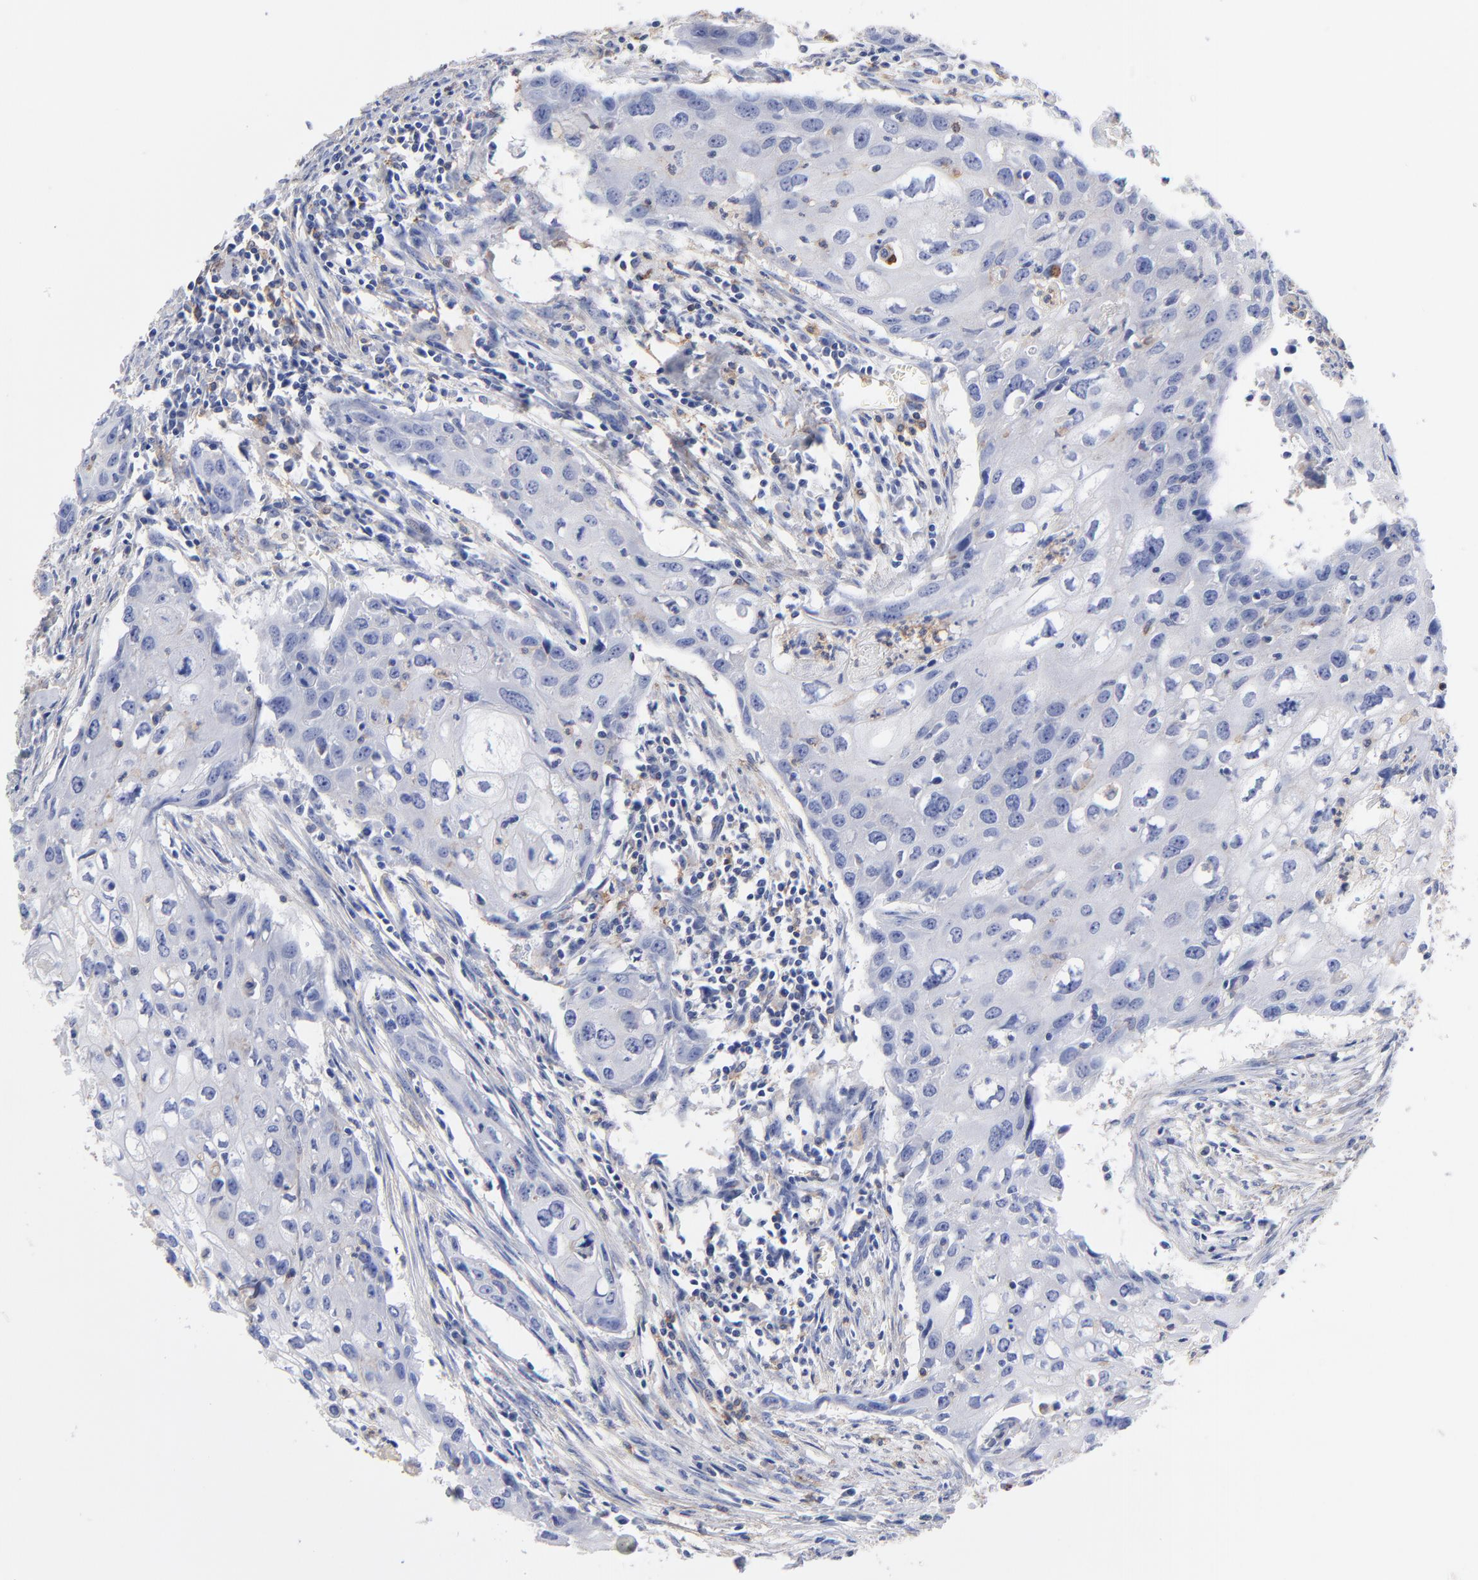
{"staining": {"intensity": "weak", "quantity": "<25%", "location": "cytoplasmic/membranous"}, "tissue": "urothelial cancer", "cell_type": "Tumor cells", "image_type": "cancer", "snomed": [{"axis": "morphology", "description": "Urothelial carcinoma, High grade"}, {"axis": "topography", "description": "Urinary bladder"}], "caption": "High power microscopy photomicrograph of an immunohistochemistry photomicrograph of urothelial carcinoma (high-grade), revealing no significant staining in tumor cells.", "gene": "ASL", "patient": {"sex": "male", "age": 54}}